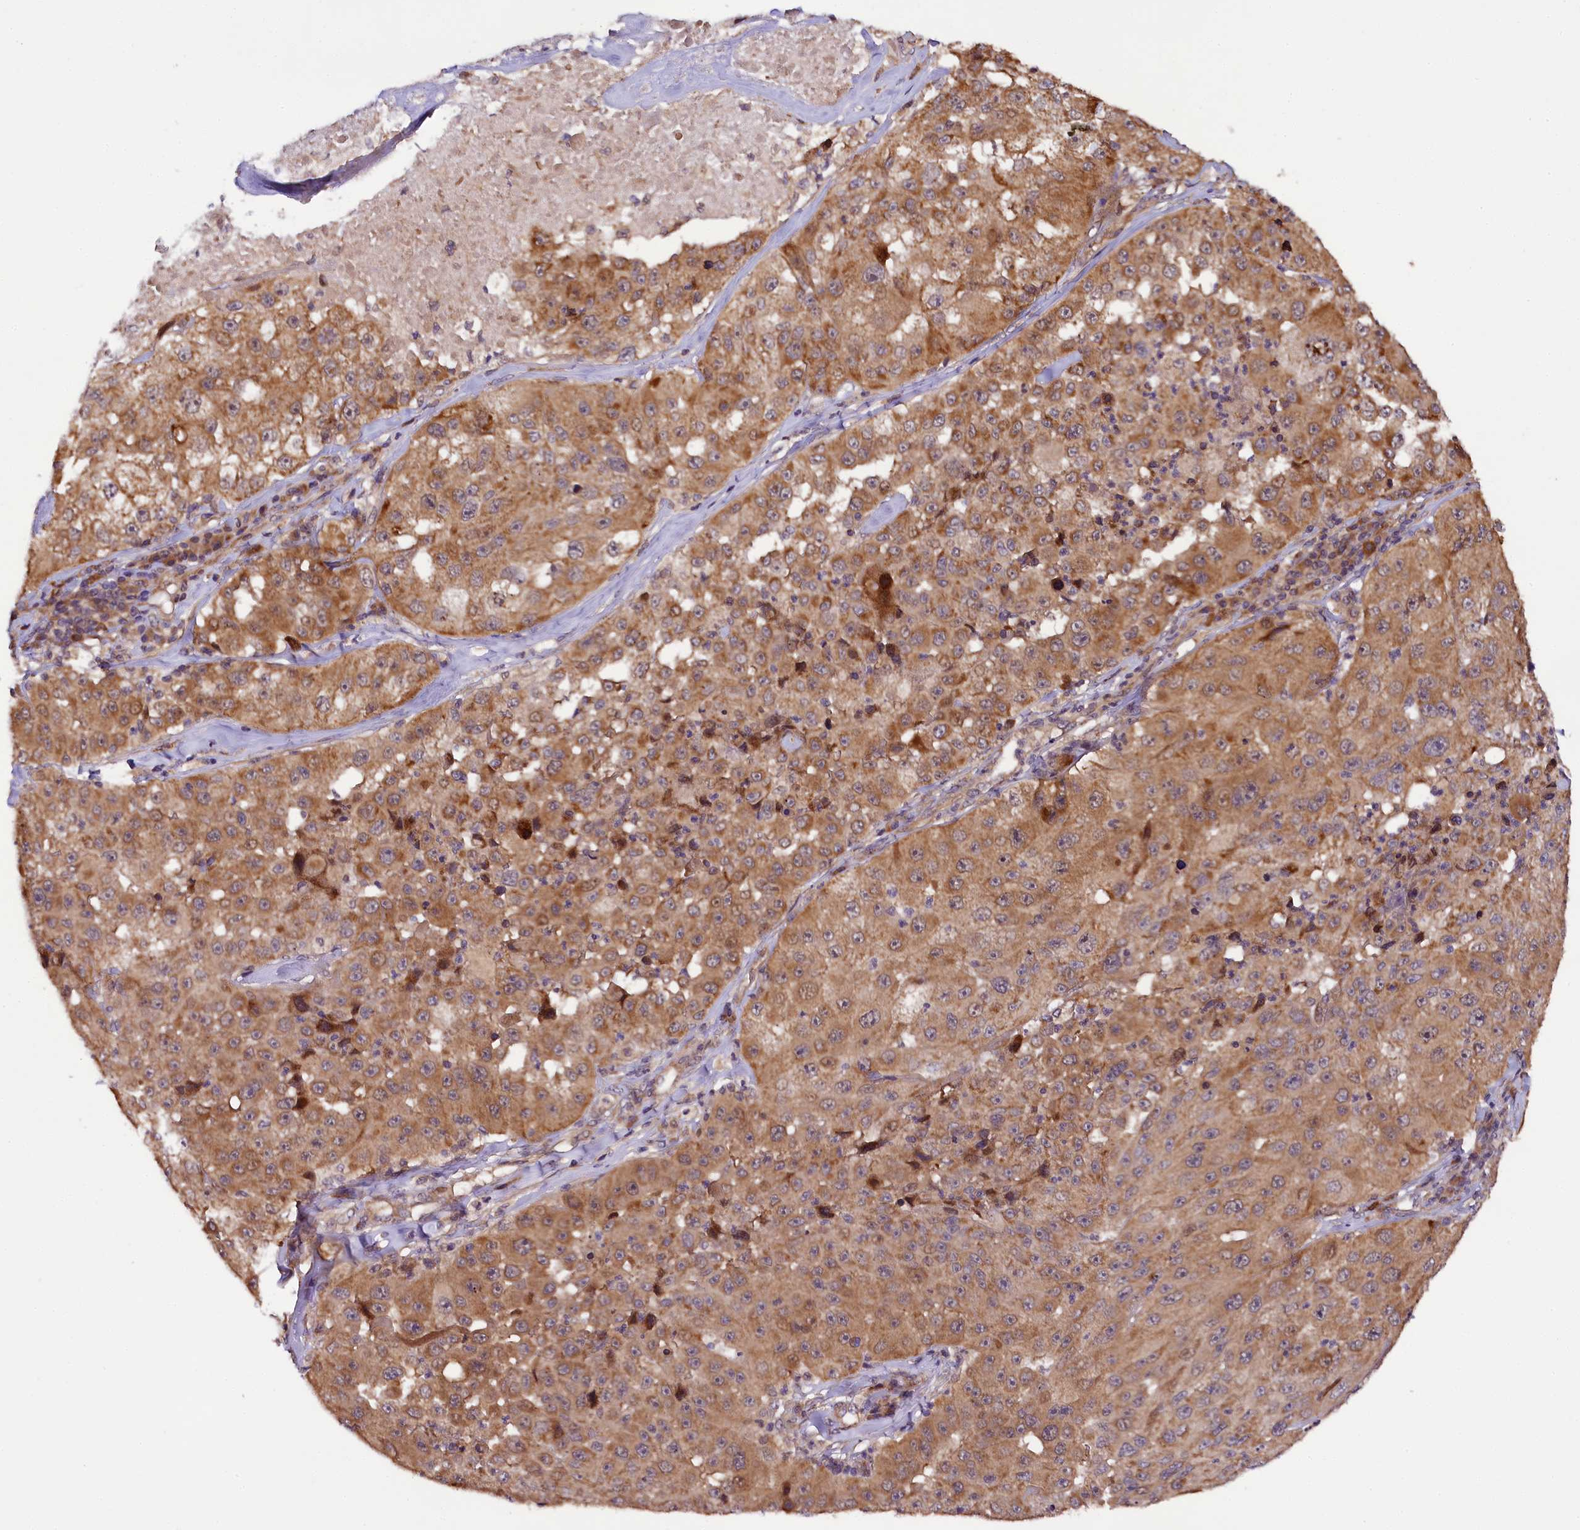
{"staining": {"intensity": "moderate", "quantity": ">75%", "location": "cytoplasmic/membranous"}, "tissue": "melanoma", "cell_type": "Tumor cells", "image_type": "cancer", "snomed": [{"axis": "morphology", "description": "Malignant melanoma, Metastatic site"}, {"axis": "topography", "description": "Lymph node"}], "caption": "Tumor cells reveal medium levels of moderate cytoplasmic/membranous expression in about >75% of cells in human malignant melanoma (metastatic site).", "gene": "DOHH", "patient": {"sex": "male", "age": 62}}